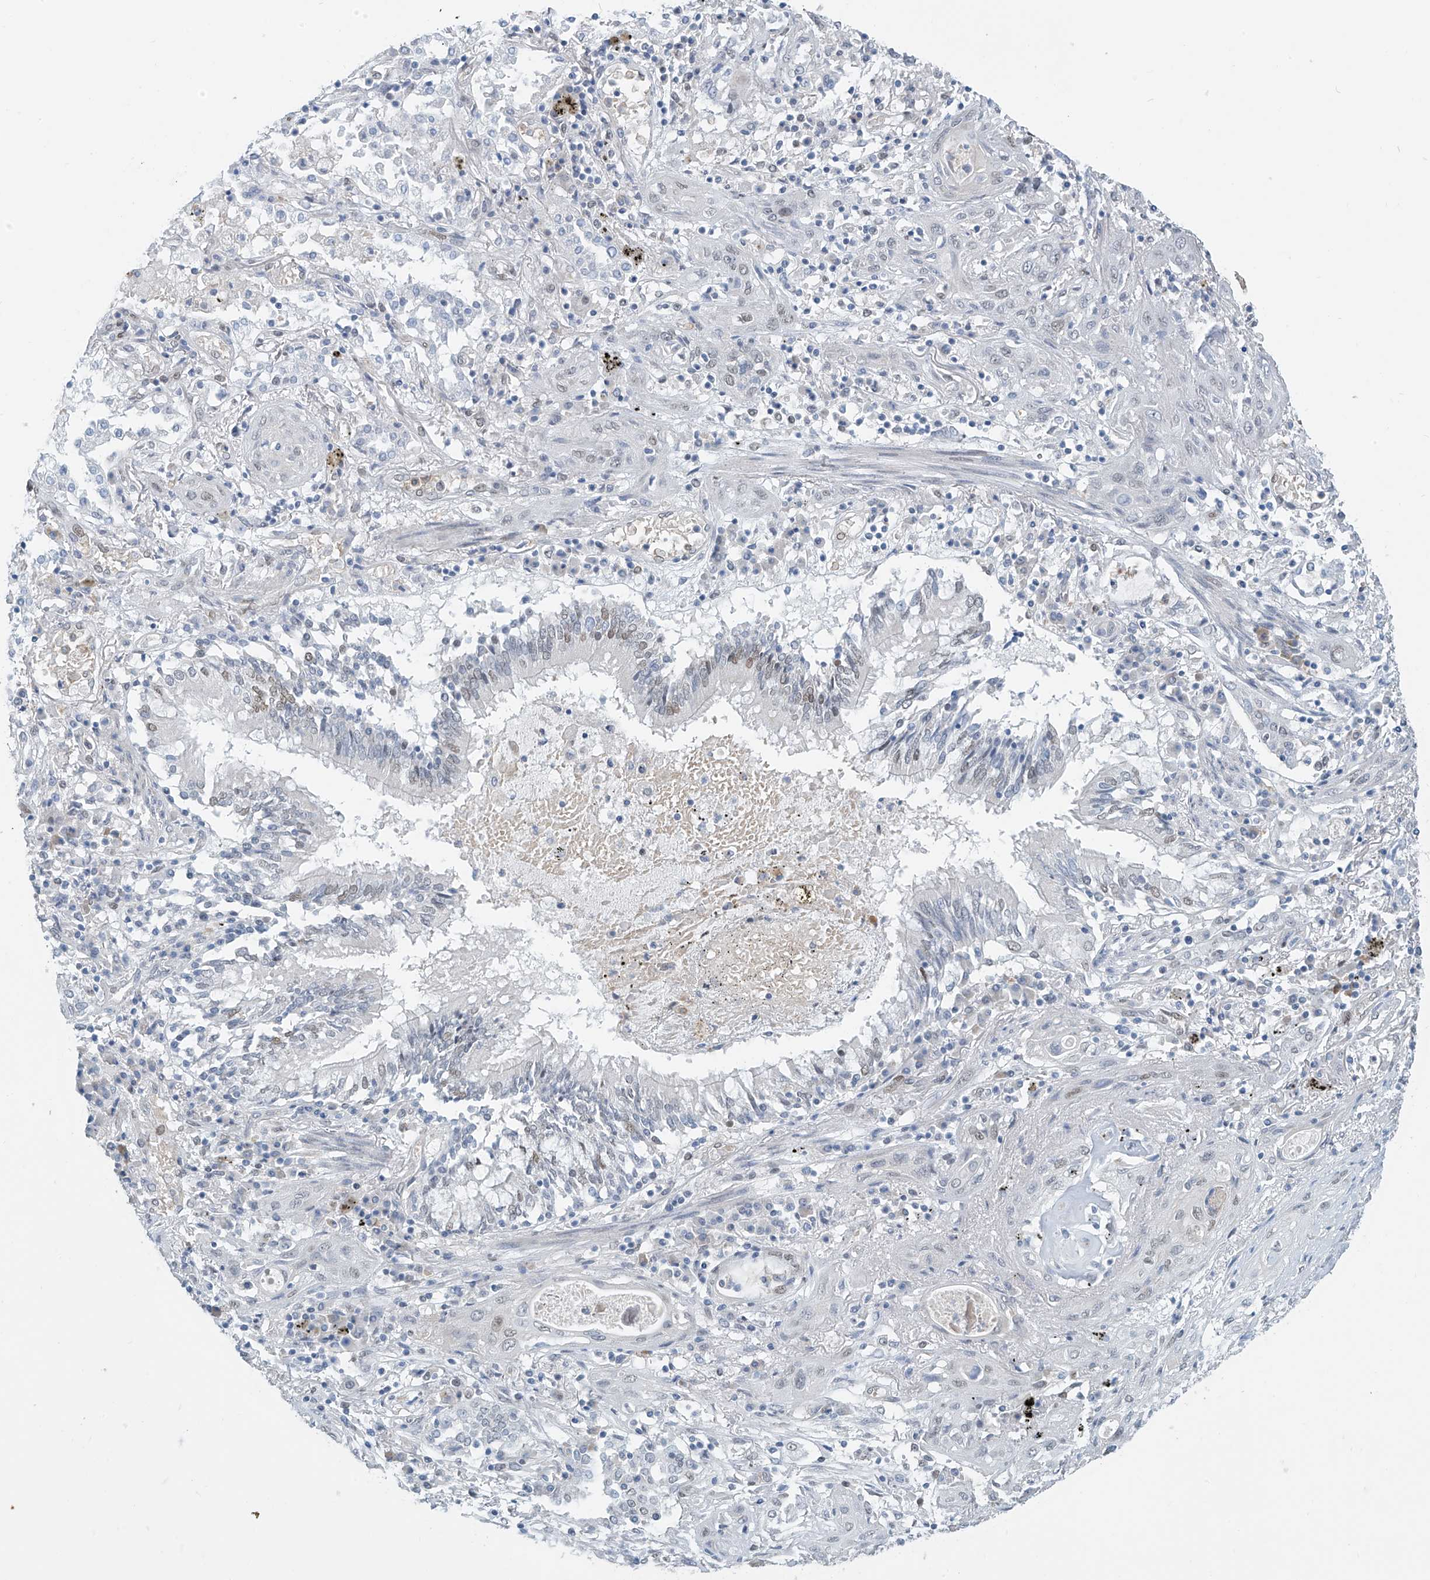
{"staining": {"intensity": "negative", "quantity": "none", "location": "none"}, "tissue": "lung cancer", "cell_type": "Tumor cells", "image_type": "cancer", "snomed": [{"axis": "morphology", "description": "Squamous cell carcinoma, NOS"}, {"axis": "topography", "description": "Lung"}], "caption": "The photomicrograph shows no significant expression in tumor cells of lung cancer (squamous cell carcinoma).", "gene": "MCM9", "patient": {"sex": "female", "age": 47}}